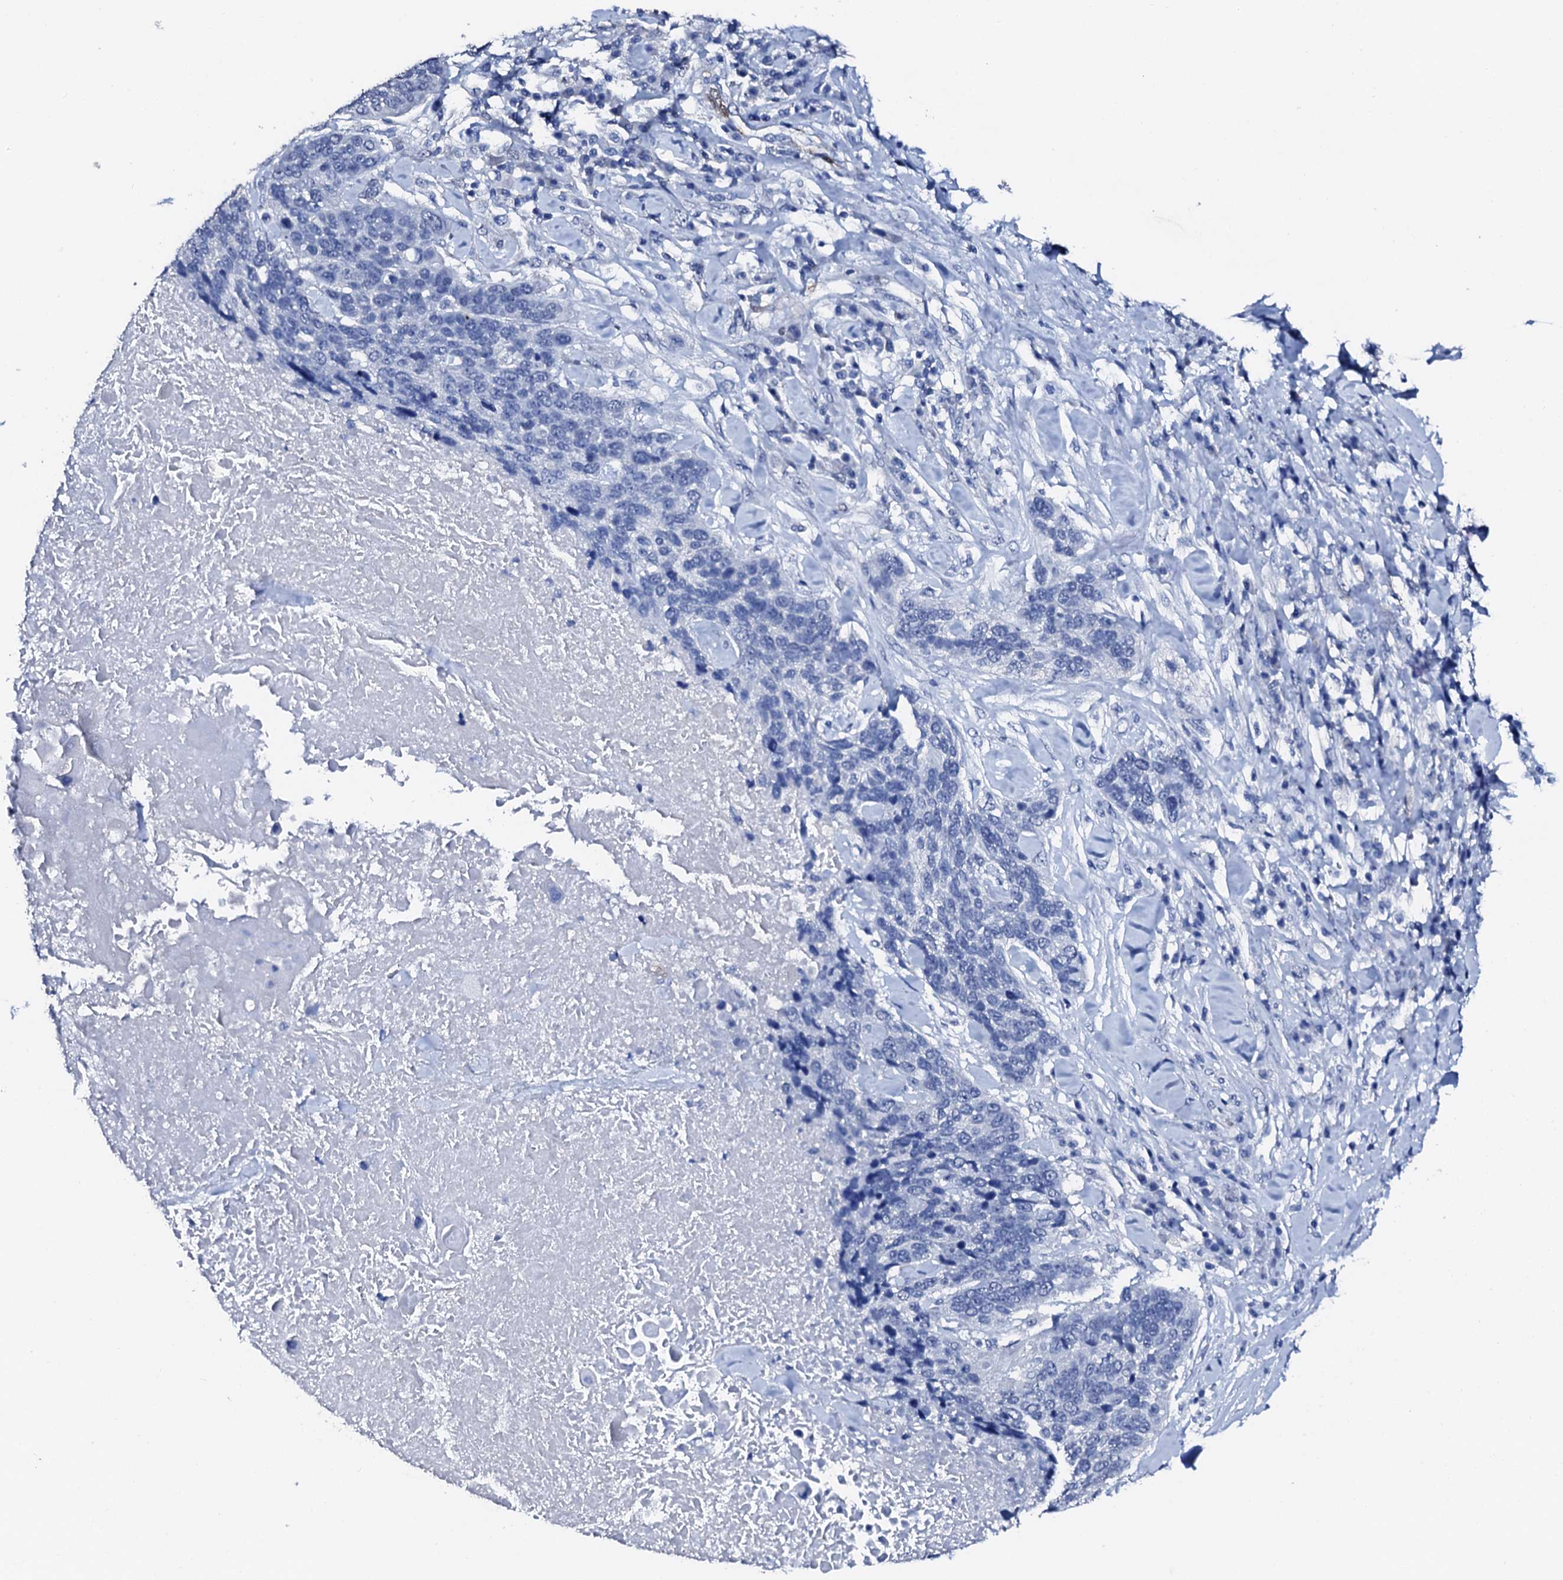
{"staining": {"intensity": "negative", "quantity": "none", "location": "none"}, "tissue": "lung cancer", "cell_type": "Tumor cells", "image_type": "cancer", "snomed": [{"axis": "morphology", "description": "Squamous cell carcinoma, NOS"}, {"axis": "topography", "description": "Lung"}], "caption": "Human lung cancer stained for a protein using immunohistochemistry (IHC) demonstrates no positivity in tumor cells.", "gene": "NRIP2", "patient": {"sex": "male", "age": 66}}